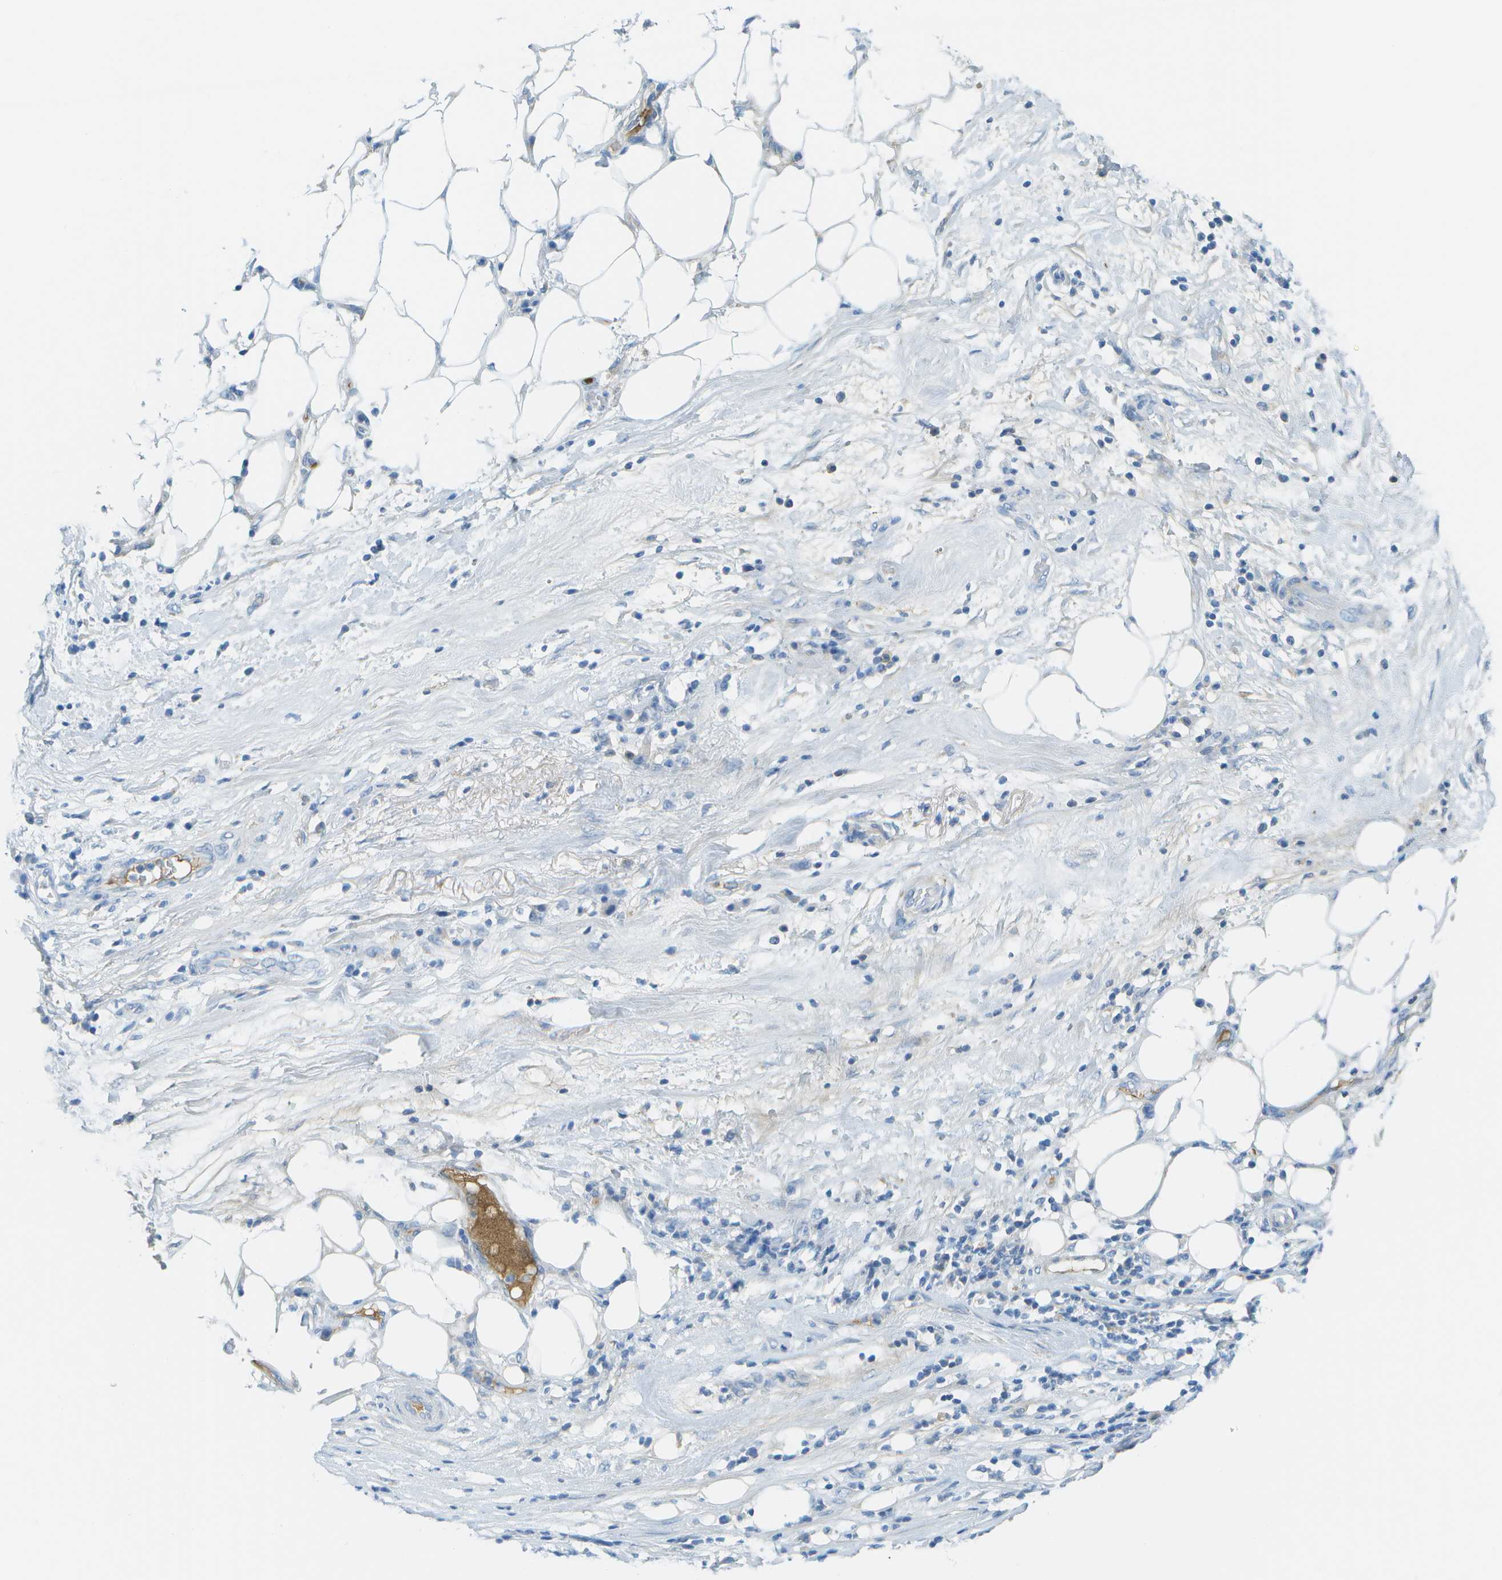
{"staining": {"intensity": "negative", "quantity": "none", "location": "none"}, "tissue": "pancreatic cancer", "cell_type": "Tumor cells", "image_type": "cancer", "snomed": [{"axis": "morphology", "description": "Adenocarcinoma, NOS"}, {"axis": "topography", "description": "Pancreas"}], "caption": "High power microscopy histopathology image of an IHC photomicrograph of adenocarcinoma (pancreatic), revealing no significant expression in tumor cells. (Brightfield microscopy of DAB (3,3'-diaminobenzidine) immunohistochemistry at high magnification).", "gene": "C1S", "patient": {"sex": "female", "age": 78}}